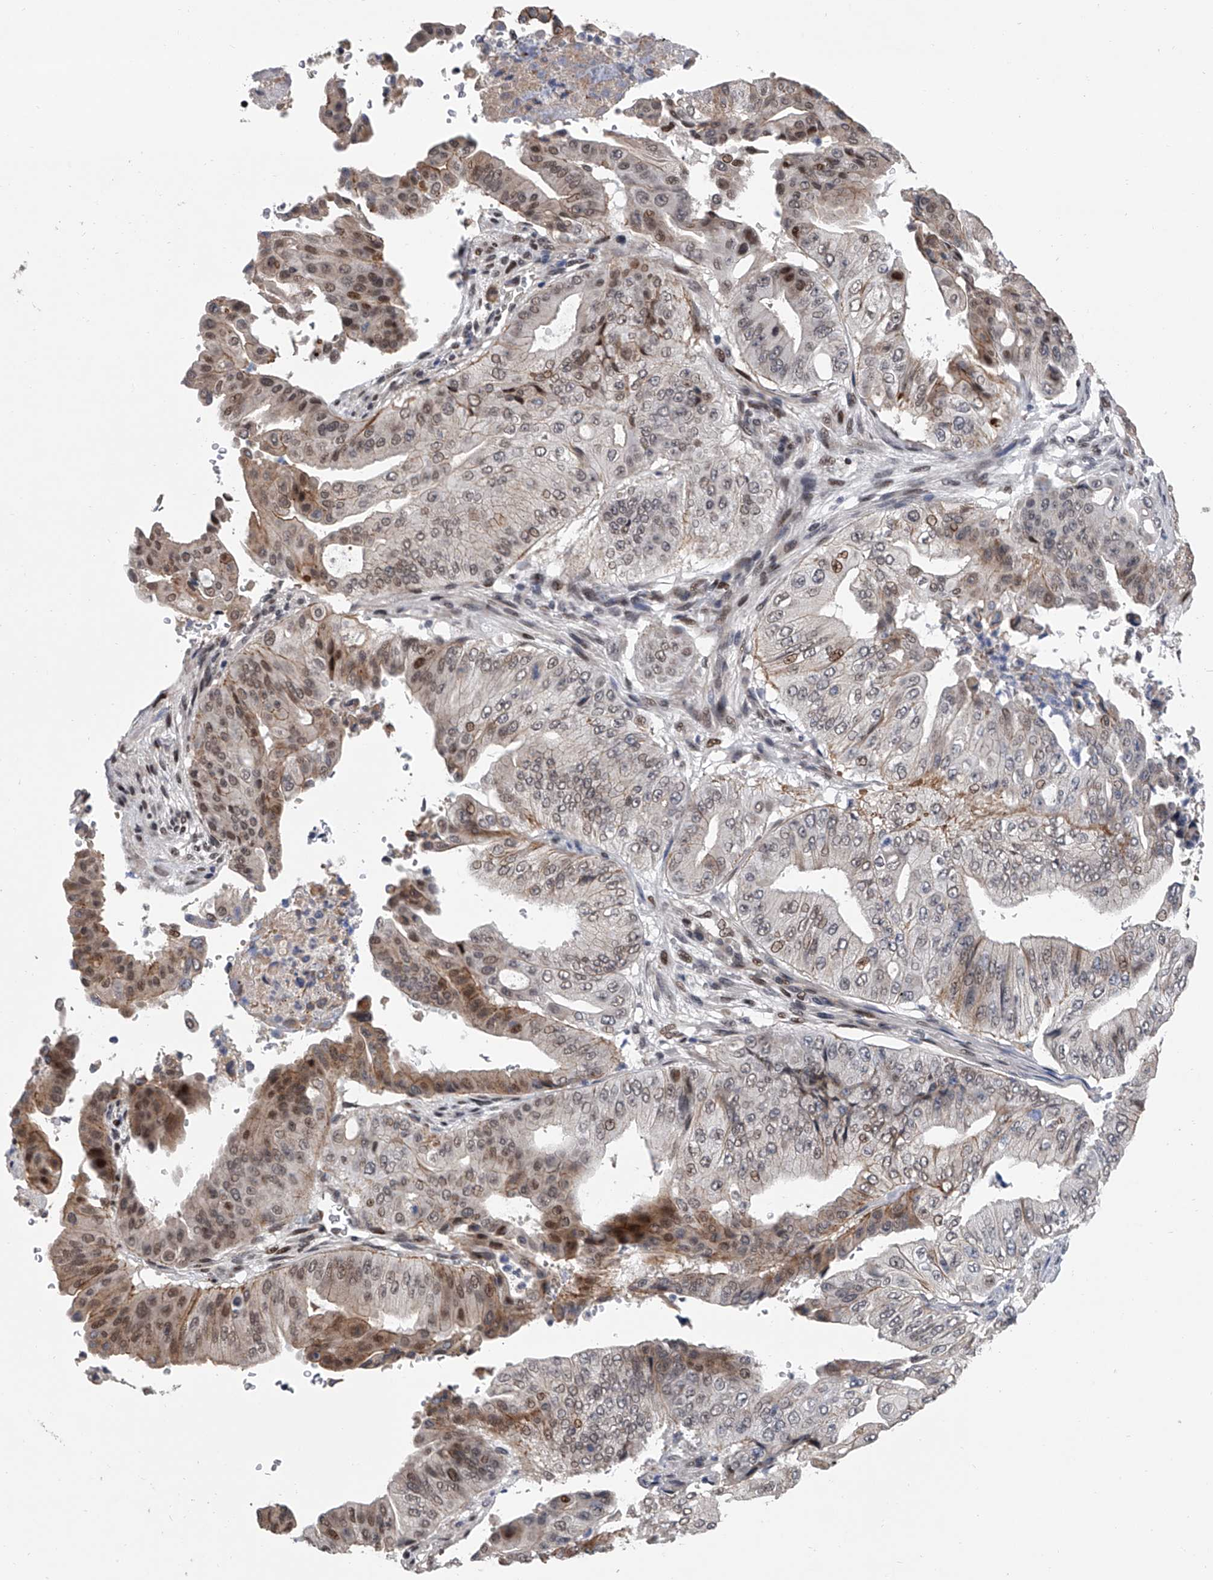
{"staining": {"intensity": "moderate", "quantity": "25%-75%", "location": "cytoplasmic/membranous,nuclear"}, "tissue": "pancreatic cancer", "cell_type": "Tumor cells", "image_type": "cancer", "snomed": [{"axis": "morphology", "description": "Adenocarcinoma, NOS"}, {"axis": "topography", "description": "Pancreas"}], "caption": "The immunohistochemical stain highlights moderate cytoplasmic/membranous and nuclear staining in tumor cells of pancreatic adenocarcinoma tissue.", "gene": "ZNF426", "patient": {"sex": "female", "age": 77}}